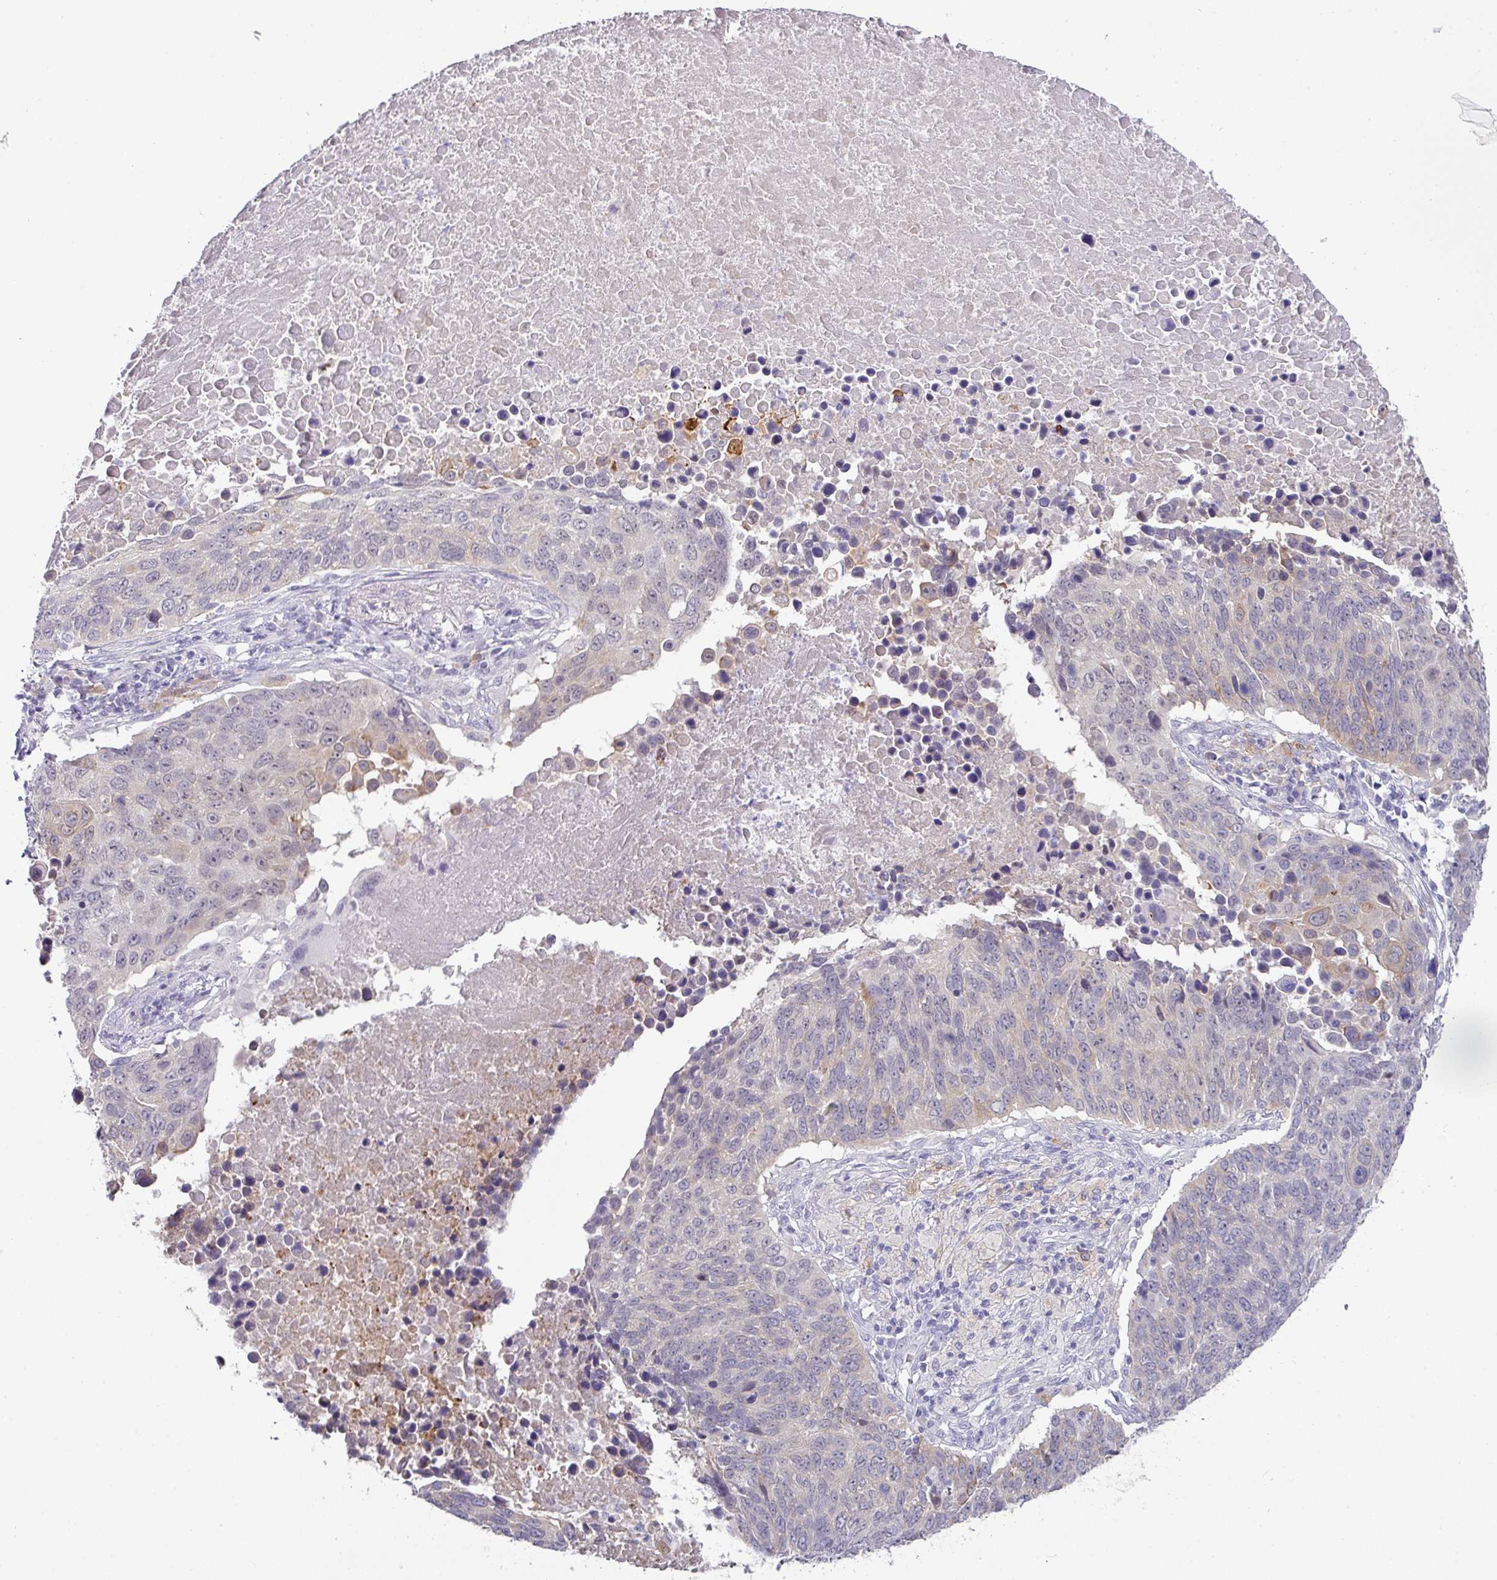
{"staining": {"intensity": "weak", "quantity": "<25%", "location": "cytoplasmic/membranous"}, "tissue": "lung cancer", "cell_type": "Tumor cells", "image_type": "cancer", "snomed": [{"axis": "morphology", "description": "Normal tissue, NOS"}, {"axis": "morphology", "description": "Squamous cell carcinoma, NOS"}, {"axis": "topography", "description": "Lymph node"}, {"axis": "topography", "description": "Lung"}], "caption": "Micrograph shows no significant protein positivity in tumor cells of lung squamous cell carcinoma. (DAB (3,3'-diaminobenzidine) immunohistochemistry (IHC) with hematoxylin counter stain).", "gene": "FGF17", "patient": {"sex": "male", "age": 66}}